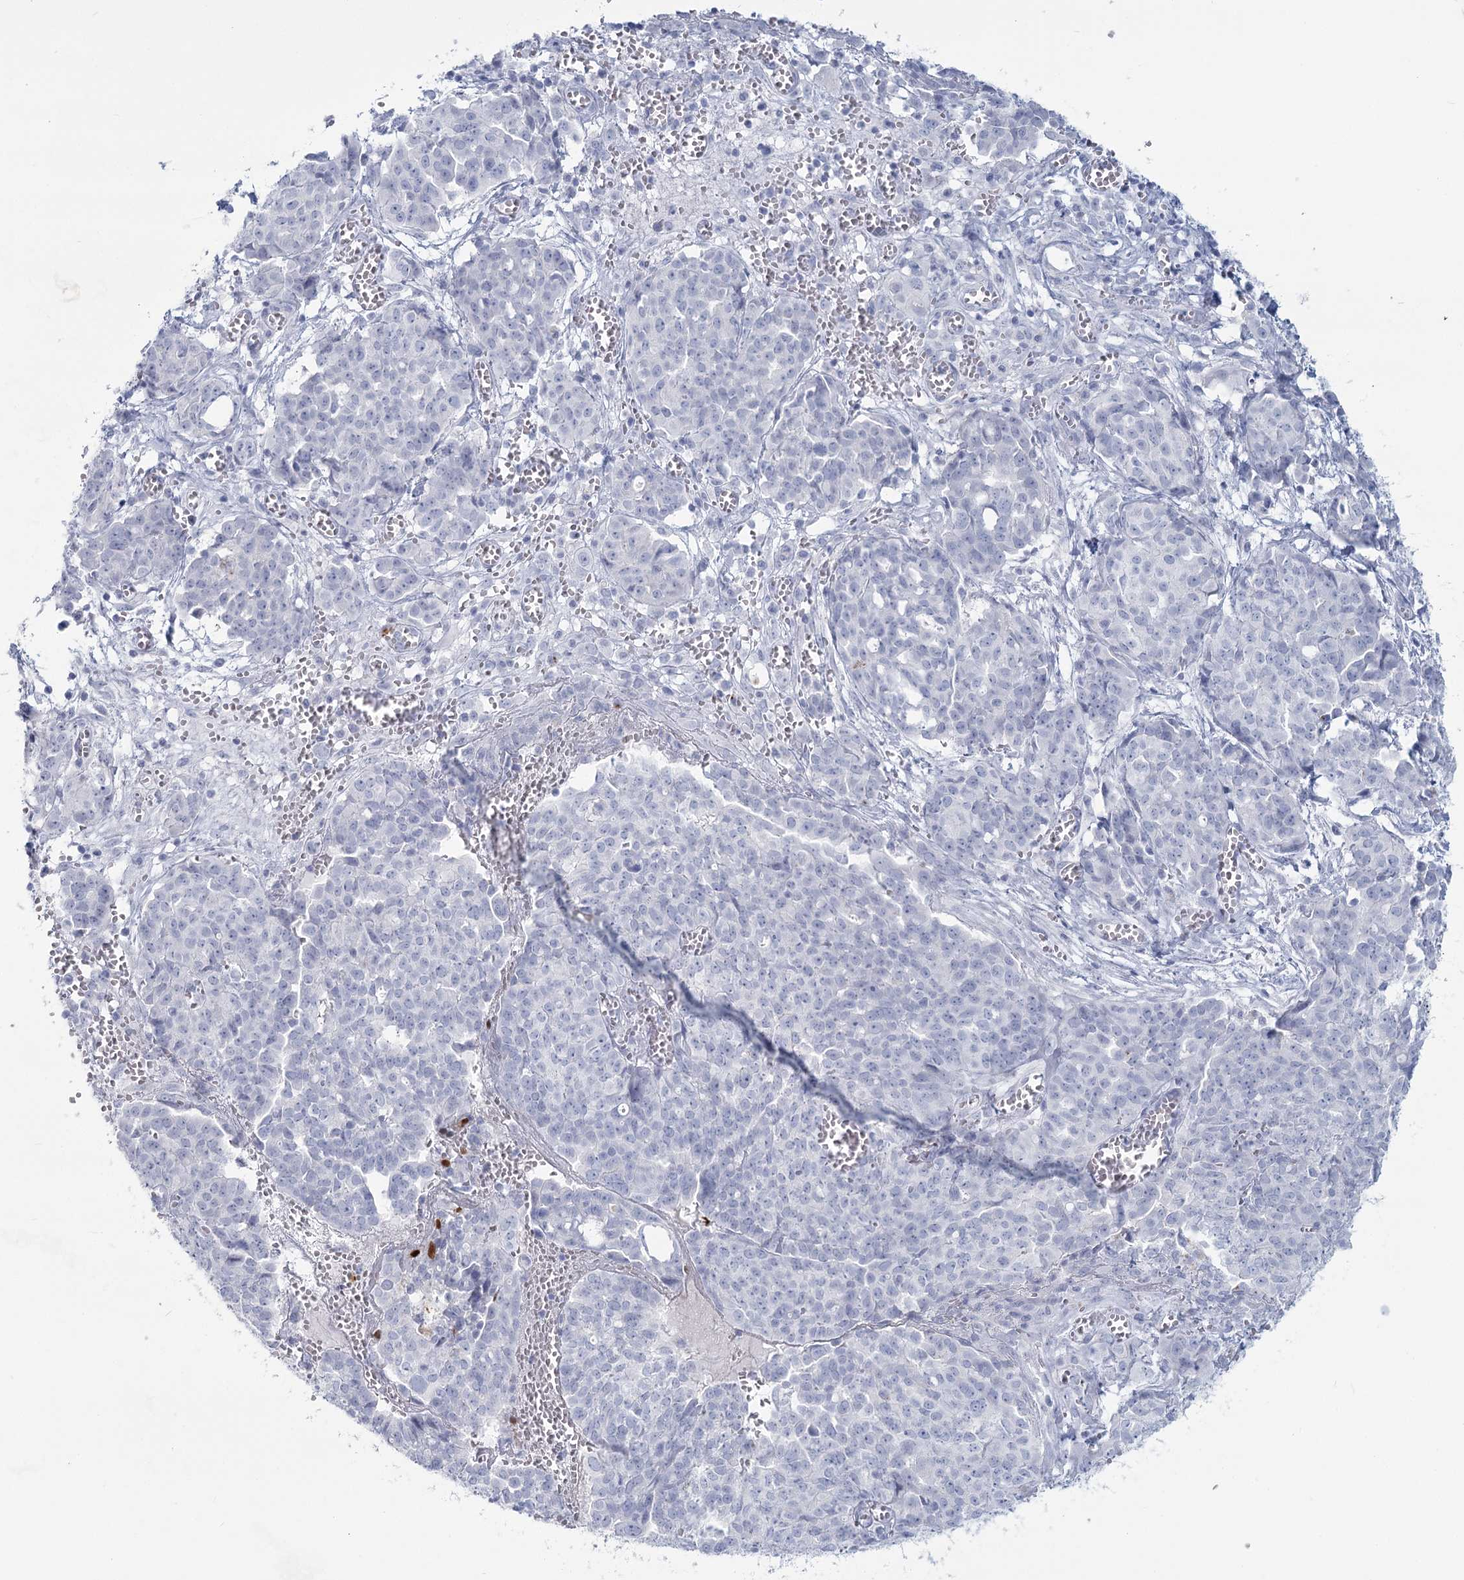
{"staining": {"intensity": "negative", "quantity": "none", "location": "none"}, "tissue": "ovarian cancer", "cell_type": "Tumor cells", "image_type": "cancer", "snomed": [{"axis": "morphology", "description": "Cystadenocarcinoma, serous, NOS"}, {"axis": "topography", "description": "Soft tissue"}, {"axis": "topography", "description": "Ovary"}], "caption": "Immunohistochemistry histopathology image of neoplastic tissue: human ovarian serous cystadenocarcinoma stained with DAB (3,3'-diaminobenzidine) demonstrates no significant protein positivity in tumor cells.", "gene": "SLC6A19", "patient": {"sex": "female", "age": 57}}